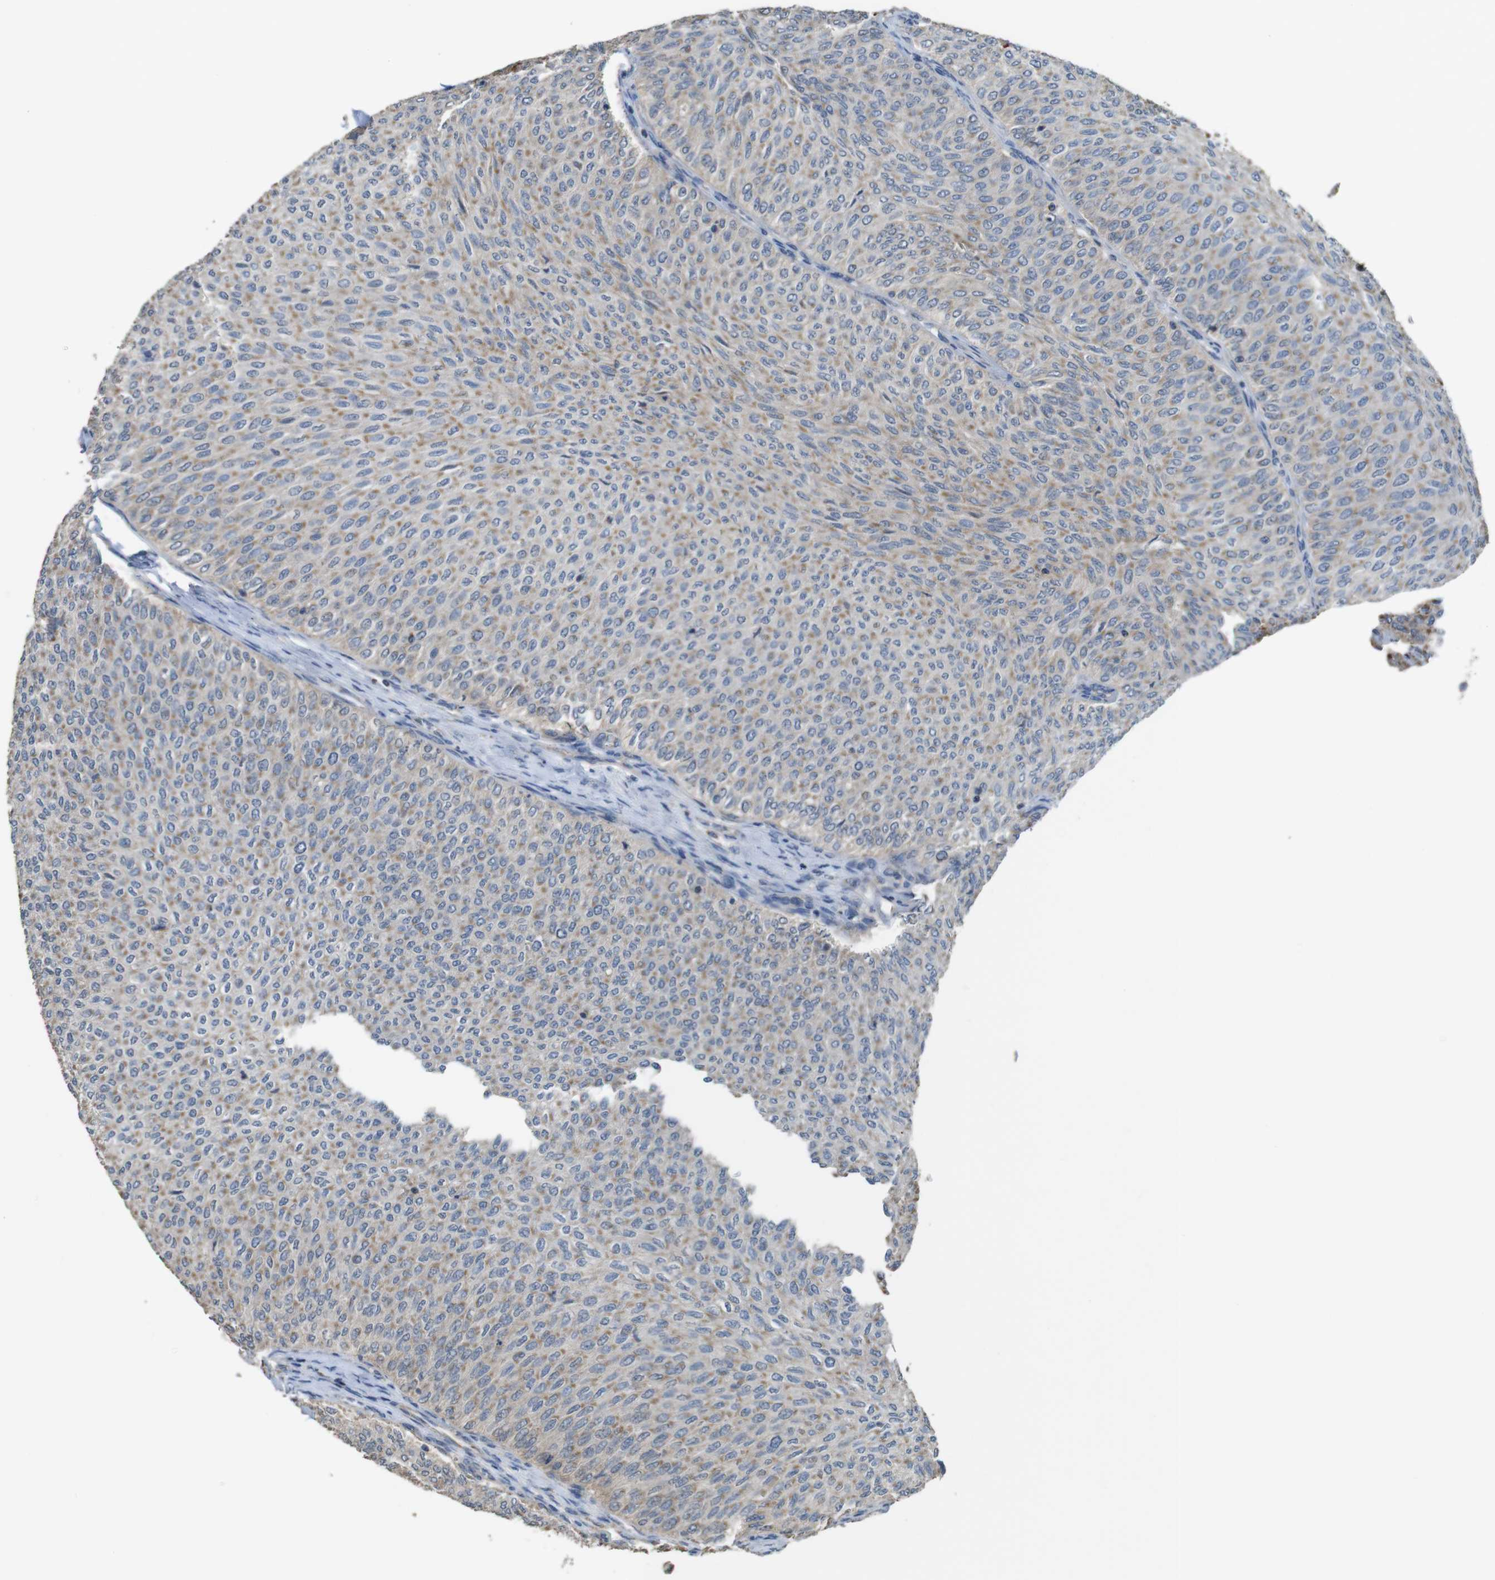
{"staining": {"intensity": "weak", "quantity": ">75%", "location": "cytoplasmic/membranous"}, "tissue": "urothelial cancer", "cell_type": "Tumor cells", "image_type": "cancer", "snomed": [{"axis": "morphology", "description": "Urothelial carcinoma, Low grade"}, {"axis": "topography", "description": "Urinary bladder"}], "caption": "Brown immunohistochemical staining in human urothelial cancer displays weak cytoplasmic/membranous expression in approximately >75% of tumor cells. (Brightfield microscopy of DAB IHC at high magnification).", "gene": "CALHM2", "patient": {"sex": "male", "age": 78}}